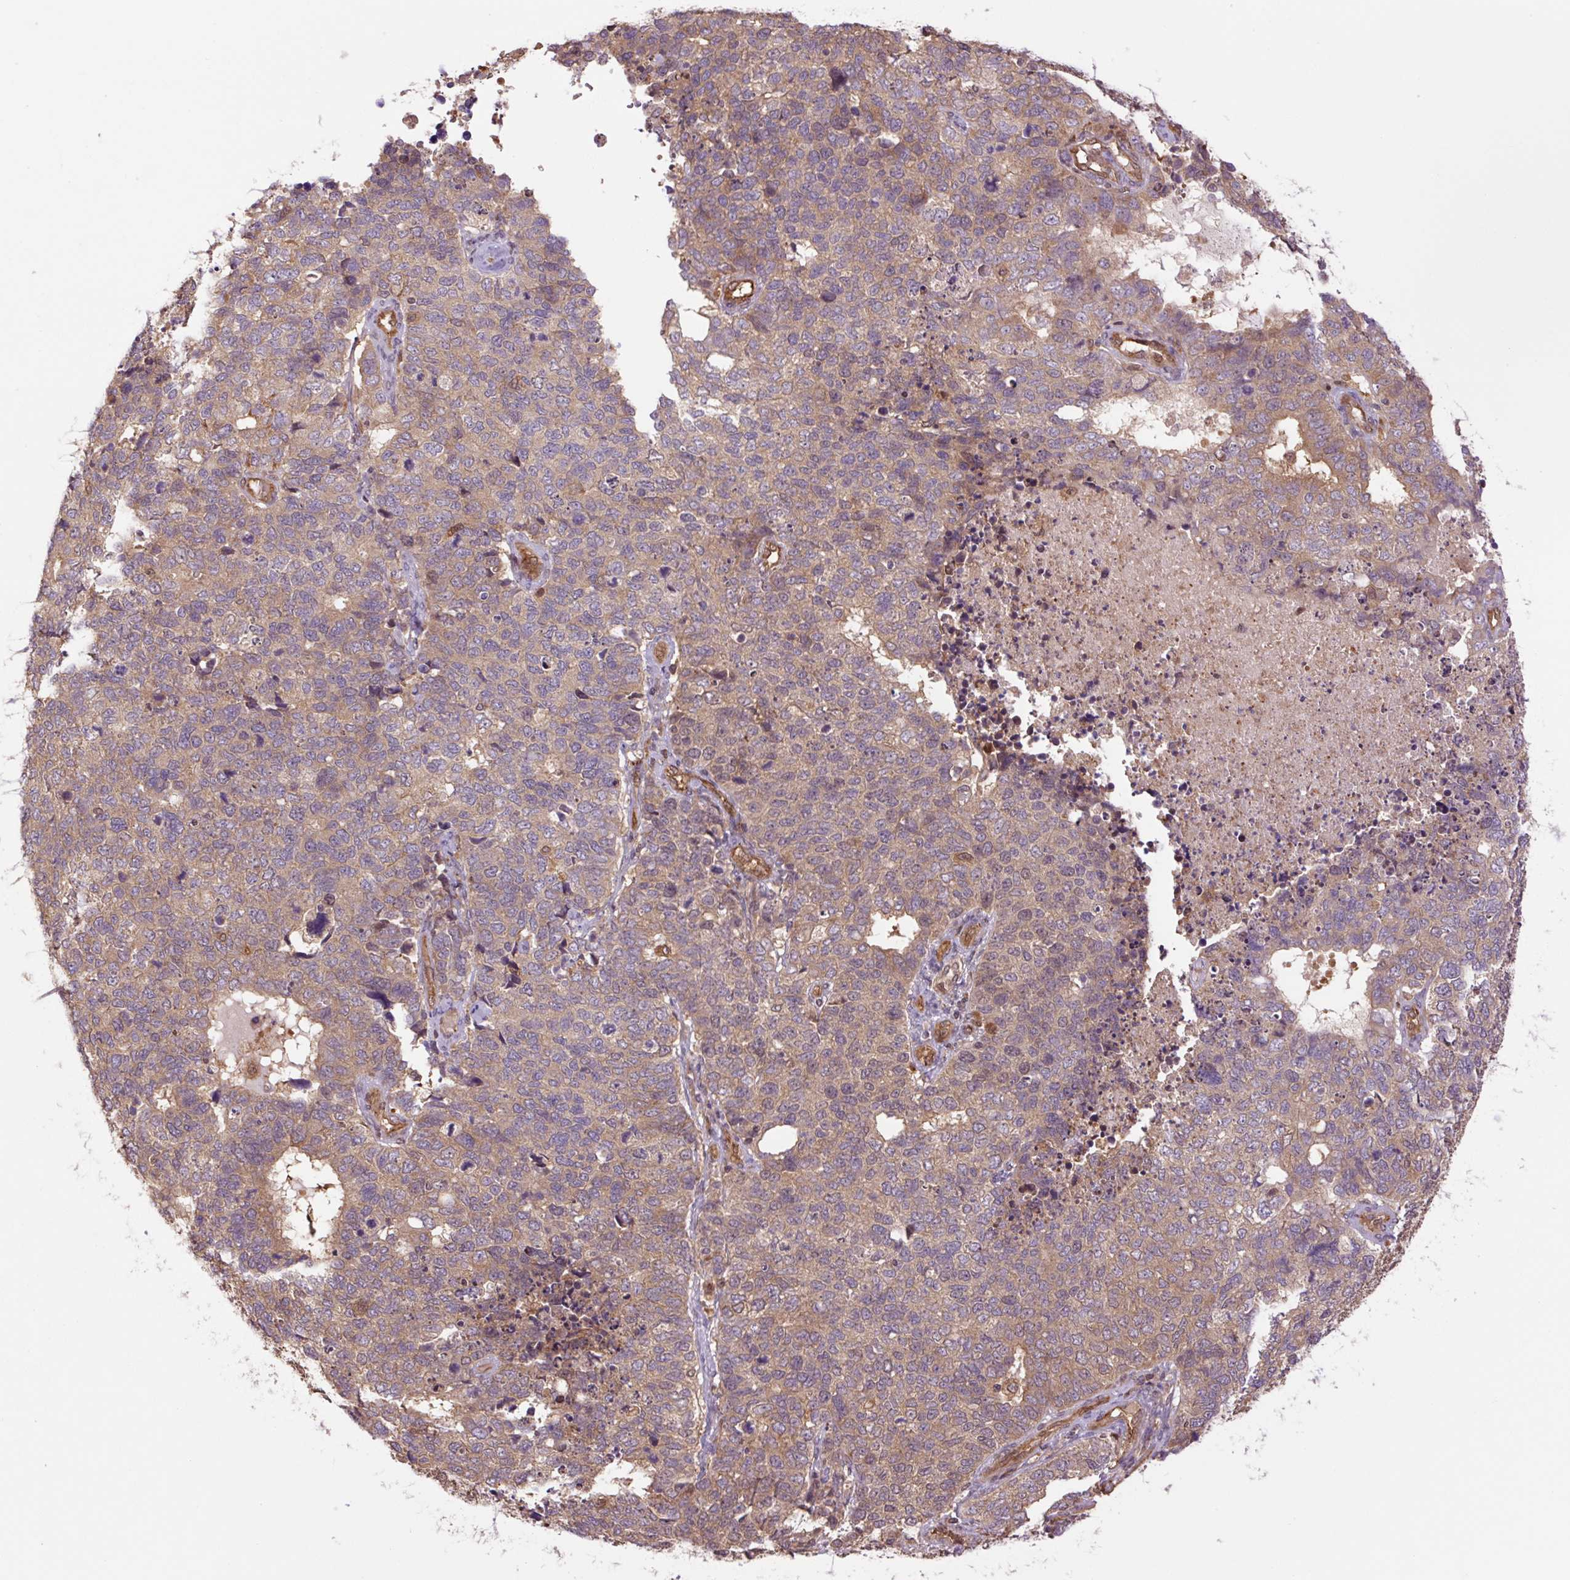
{"staining": {"intensity": "moderate", "quantity": ">75%", "location": "cytoplasmic/membranous"}, "tissue": "cervical cancer", "cell_type": "Tumor cells", "image_type": "cancer", "snomed": [{"axis": "morphology", "description": "Squamous cell carcinoma, NOS"}, {"axis": "topography", "description": "Cervix"}], "caption": "A brown stain shows moderate cytoplasmic/membranous expression of a protein in squamous cell carcinoma (cervical) tumor cells.", "gene": "TPT1", "patient": {"sex": "female", "age": 63}}